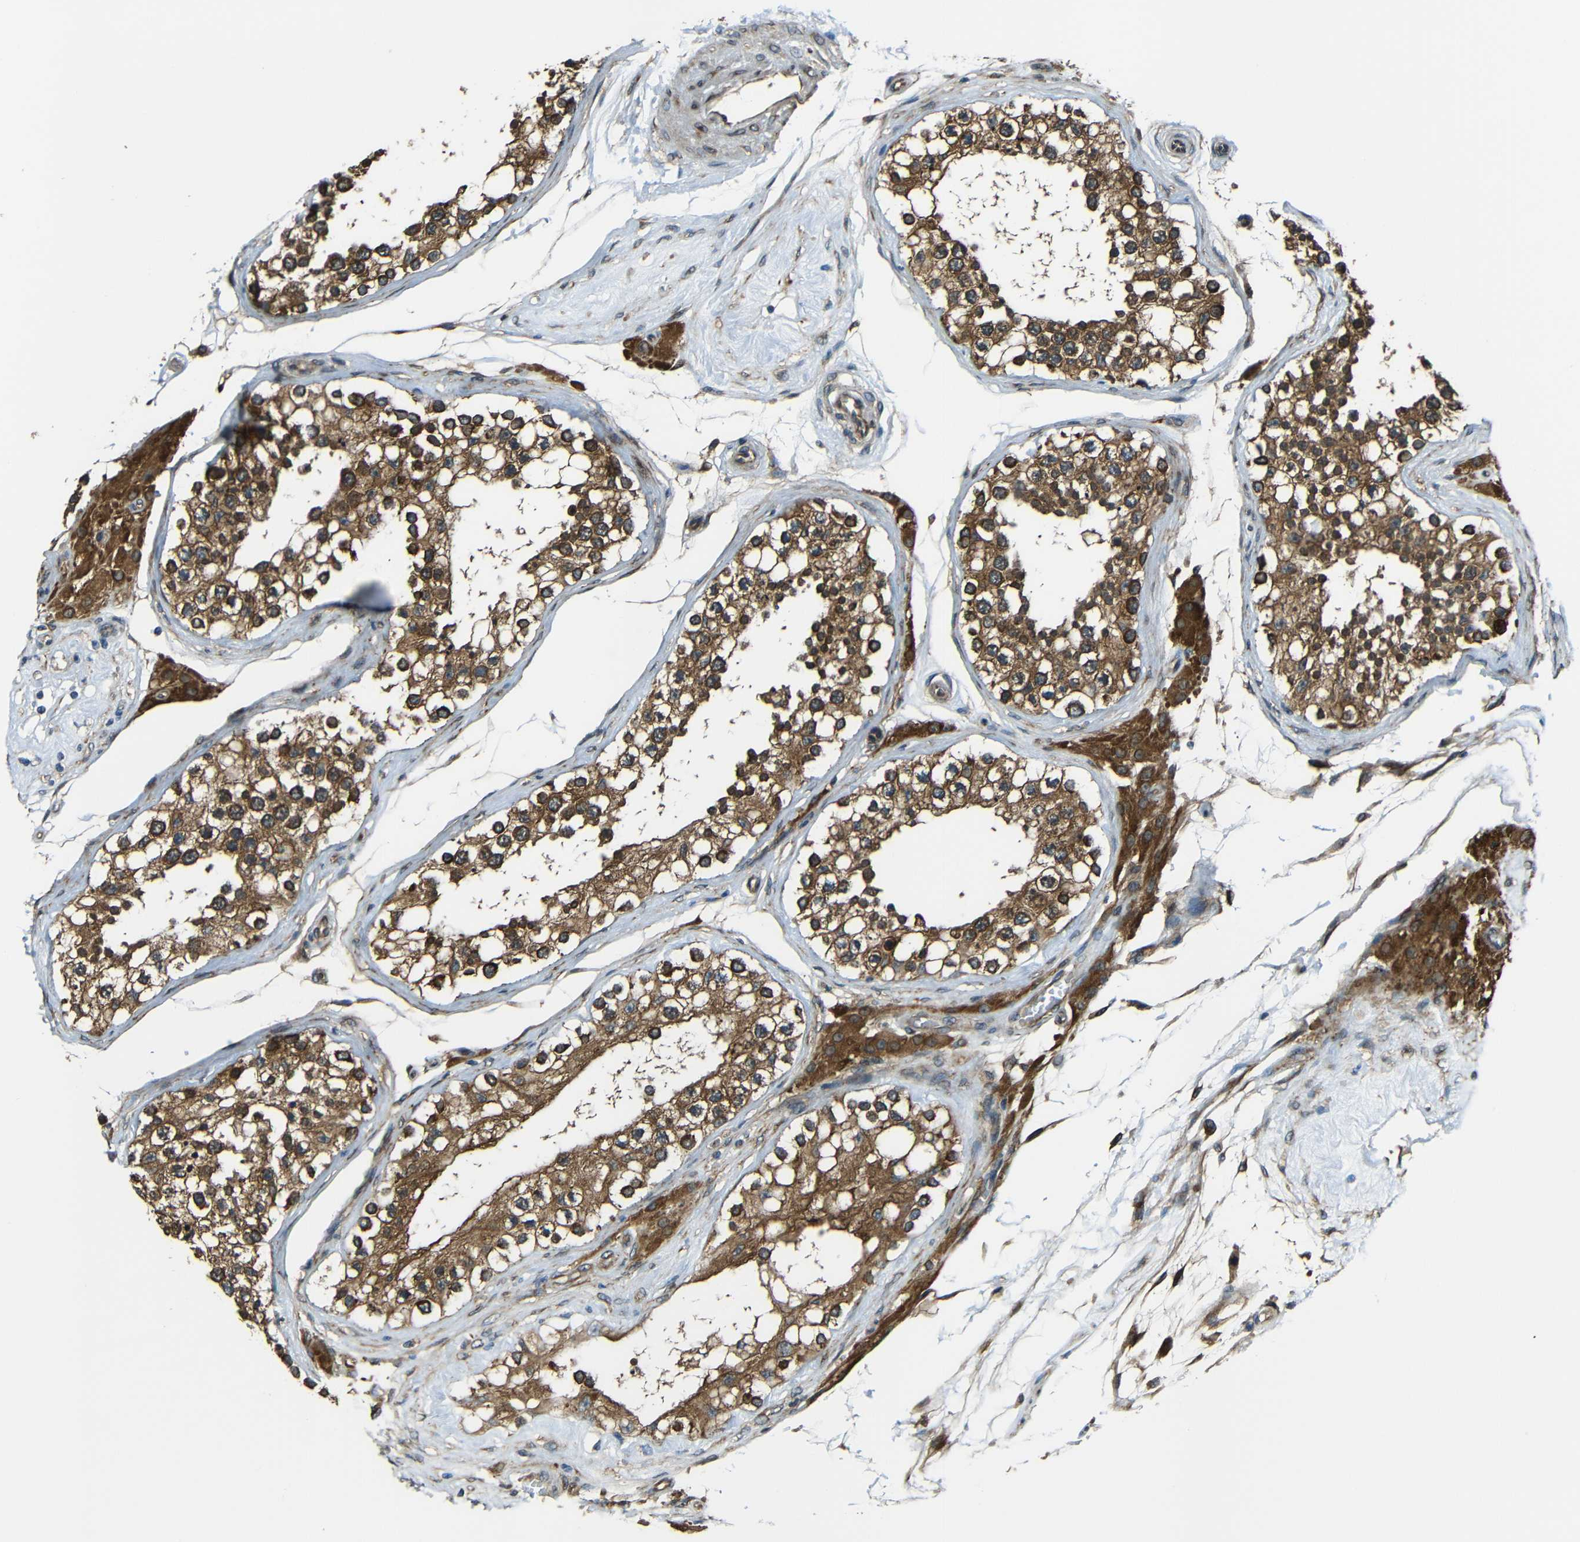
{"staining": {"intensity": "strong", "quantity": "25%-75%", "location": "cytoplasmic/membranous"}, "tissue": "testis", "cell_type": "Cells in seminiferous ducts", "image_type": "normal", "snomed": [{"axis": "morphology", "description": "Normal tissue, NOS"}, {"axis": "topography", "description": "Testis"}], "caption": "IHC image of benign human testis stained for a protein (brown), which demonstrates high levels of strong cytoplasmic/membranous positivity in approximately 25%-75% of cells in seminiferous ducts.", "gene": "VAPB", "patient": {"sex": "male", "age": 68}}